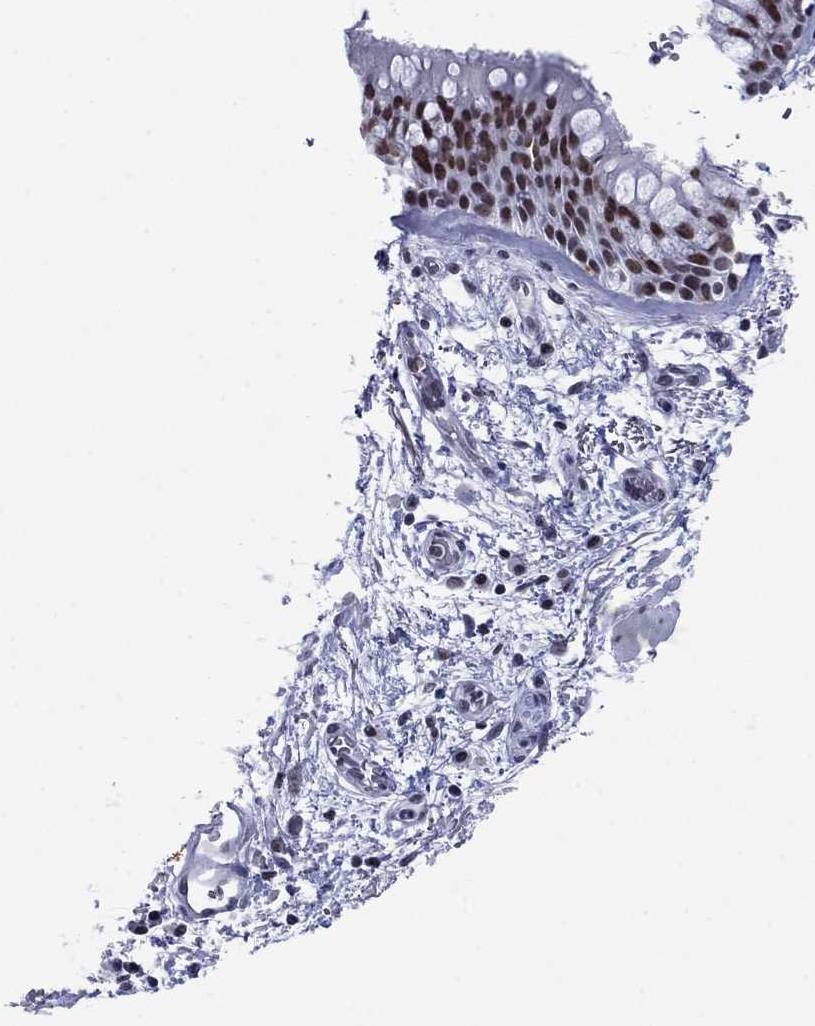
{"staining": {"intensity": "moderate", "quantity": ">75%", "location": "nuclear"}, "tissue": "bronchus", "cell_type": "Respiratory epithelial cells", "image_type": "normal", "snomed": [{"axis": "morphology", "description": "Normal tissue, NOS"}, {"axis": "topography", "description": "Bronchus"}, {"axis": "topography", "description": "Lung"}], "caption": "Moderate nuclear staining is present in approximately >75% of respiratory epithelial cells in normal bronchus.", "gene": "NPAS3", "patient": {"sex": "female", "age": 57}}